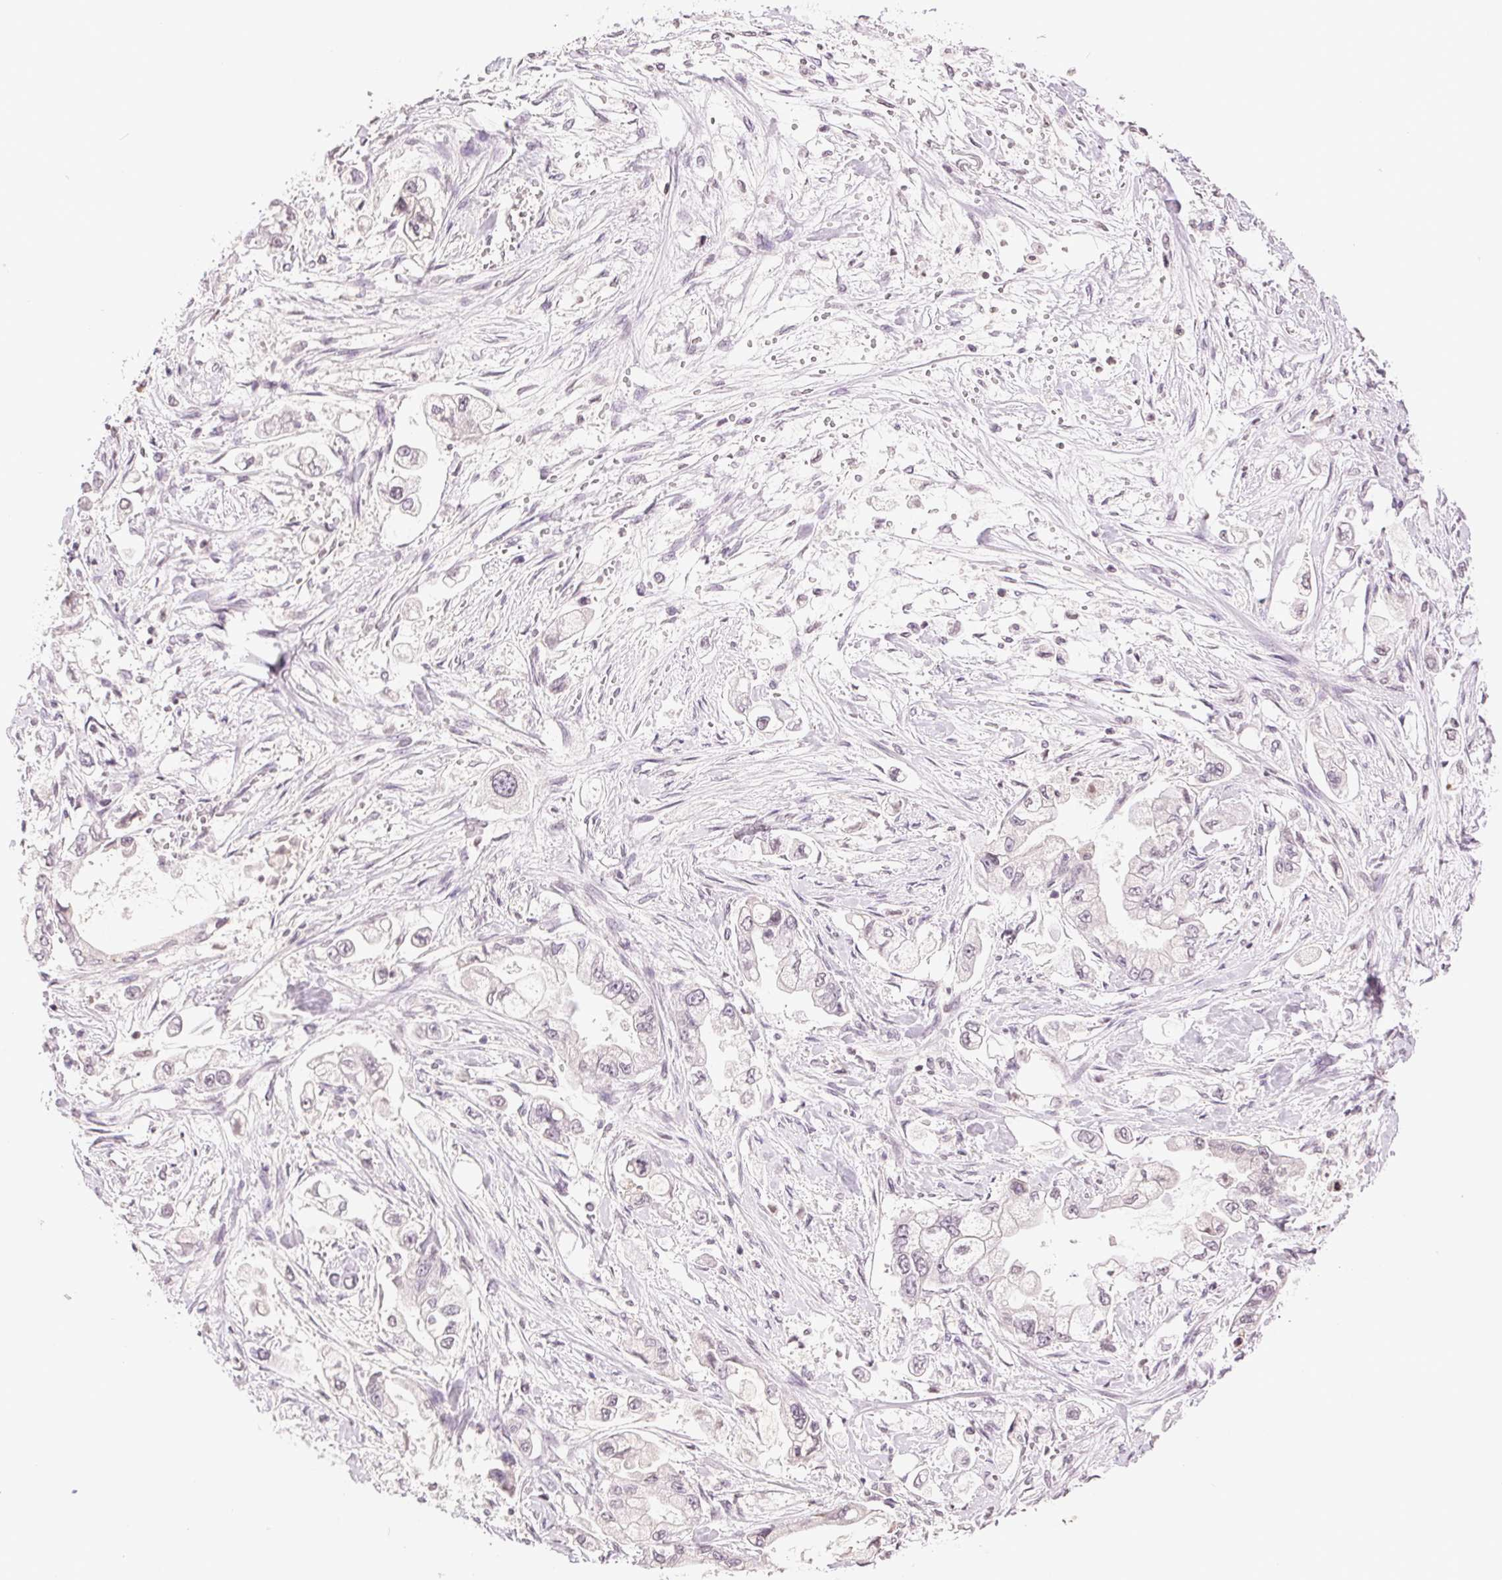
{"staining": {"intensity": "negative", "quantity": "none", "location": "none"}, "tissue": "stomach cancer", "cell_type": "Tumor cells", "image_type": "cancer", "snomed": [{"axis": "morphology", "description": "Adenocarcinoma, NOS"}, {"axis": "topography", "description": "Stomach"}], "caption": "Immunohistochemistry micrograph of stomach cancer stained for a protein (brown), which shows no positivity in tumor cells. (Immunohistochemistry (ihc), brightfield microscopy, high magnification).", "gene": "TNNT3", "patient": {"sex": "male", "age": 62}}